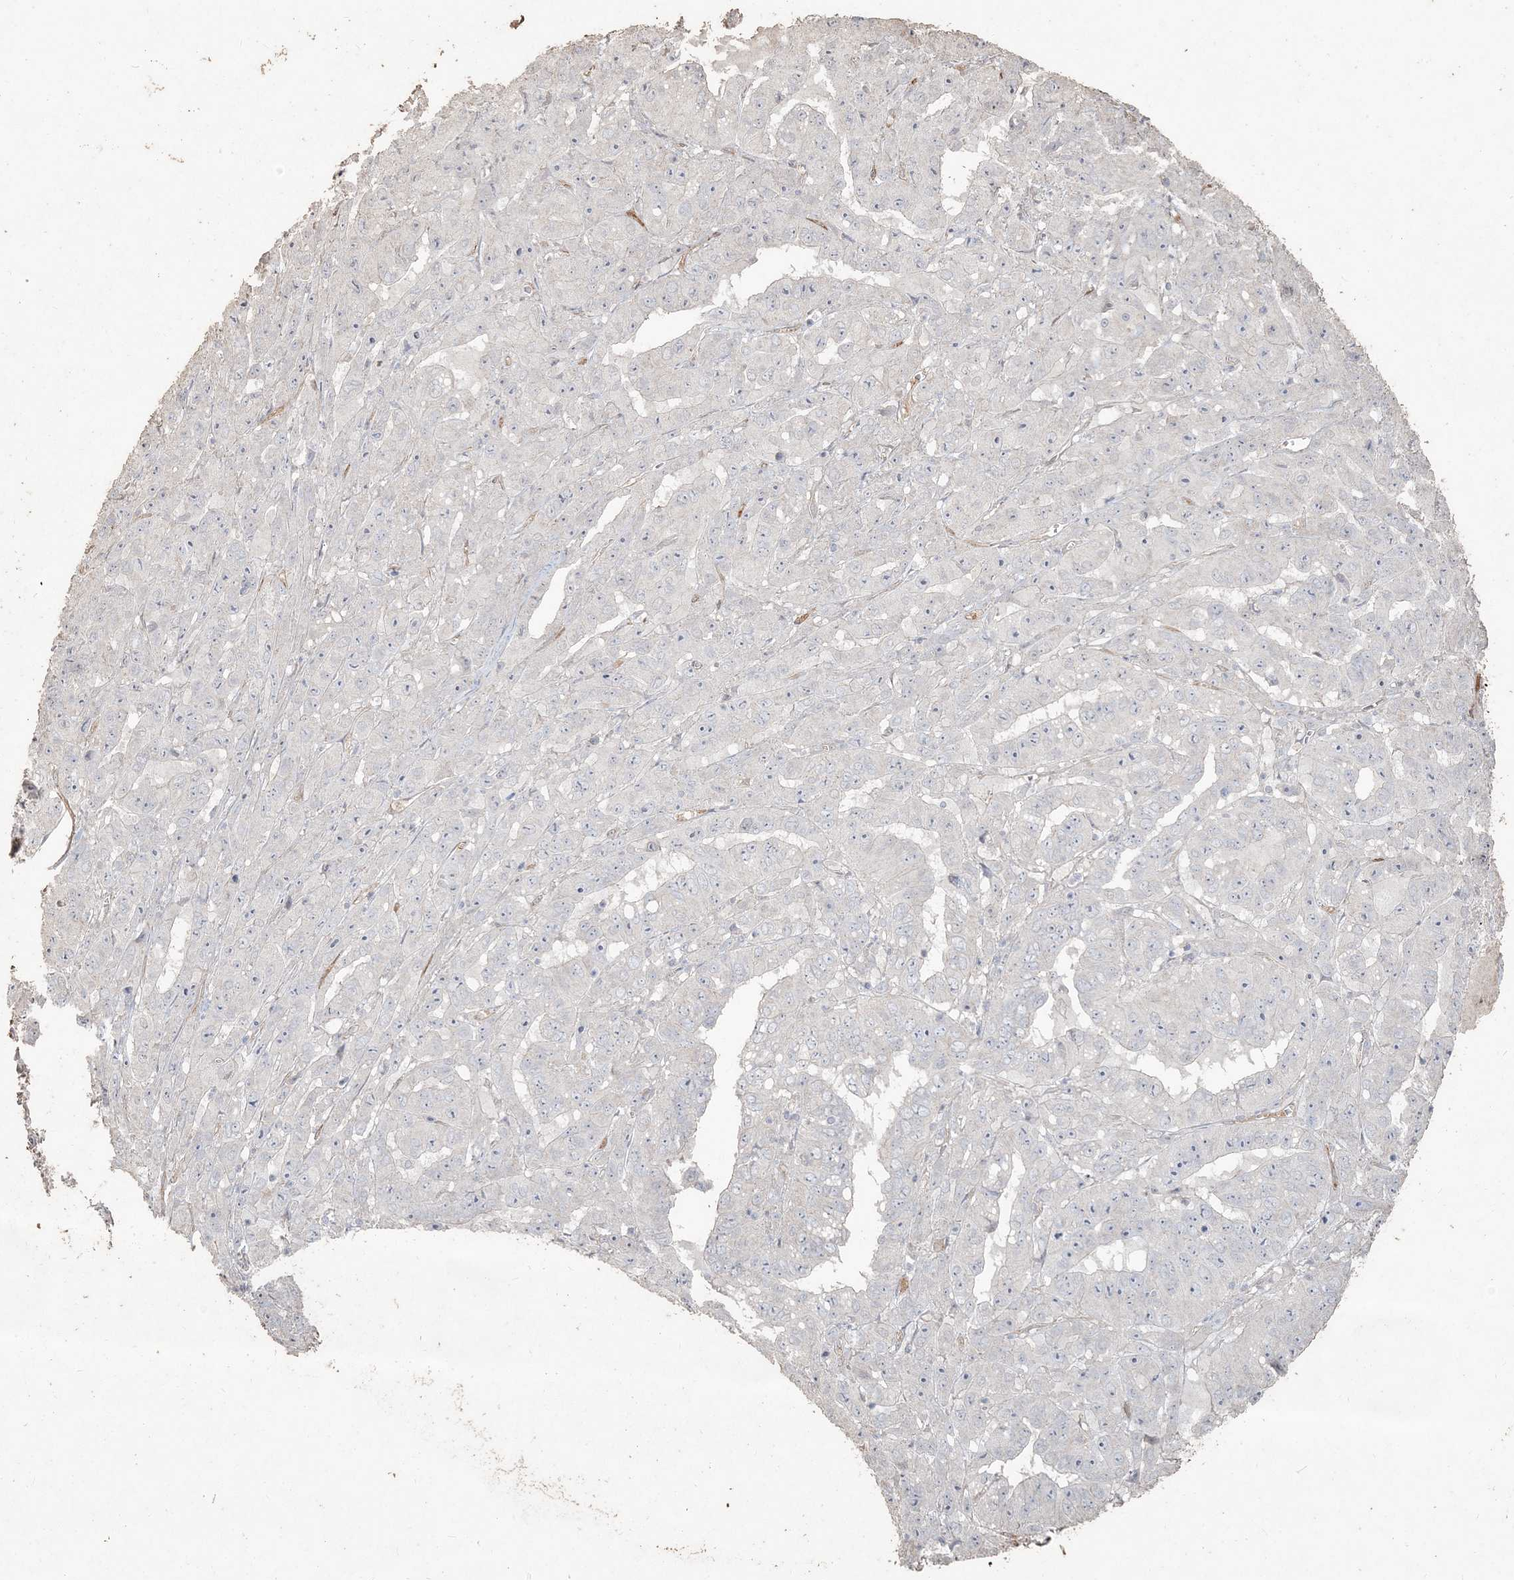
{"staining": {"intensity": "negative", "quantity": "none", "location": "none"}, "tissue": "pancreatic cancer", "cell_type": "Tumor cells", "image_type": "cancer", "snomed": [{"axis": "morphology", "description": "Adenocarcinoma, NOS"}, {"axis": "topography", "description": "Pancreas"}], "caption": "Image shows no significant protein expression in tumor cells of adenocarcinoma (pancreatic).", "gene": "RNF145", "patient": {"sex": "male", "age": 63}}